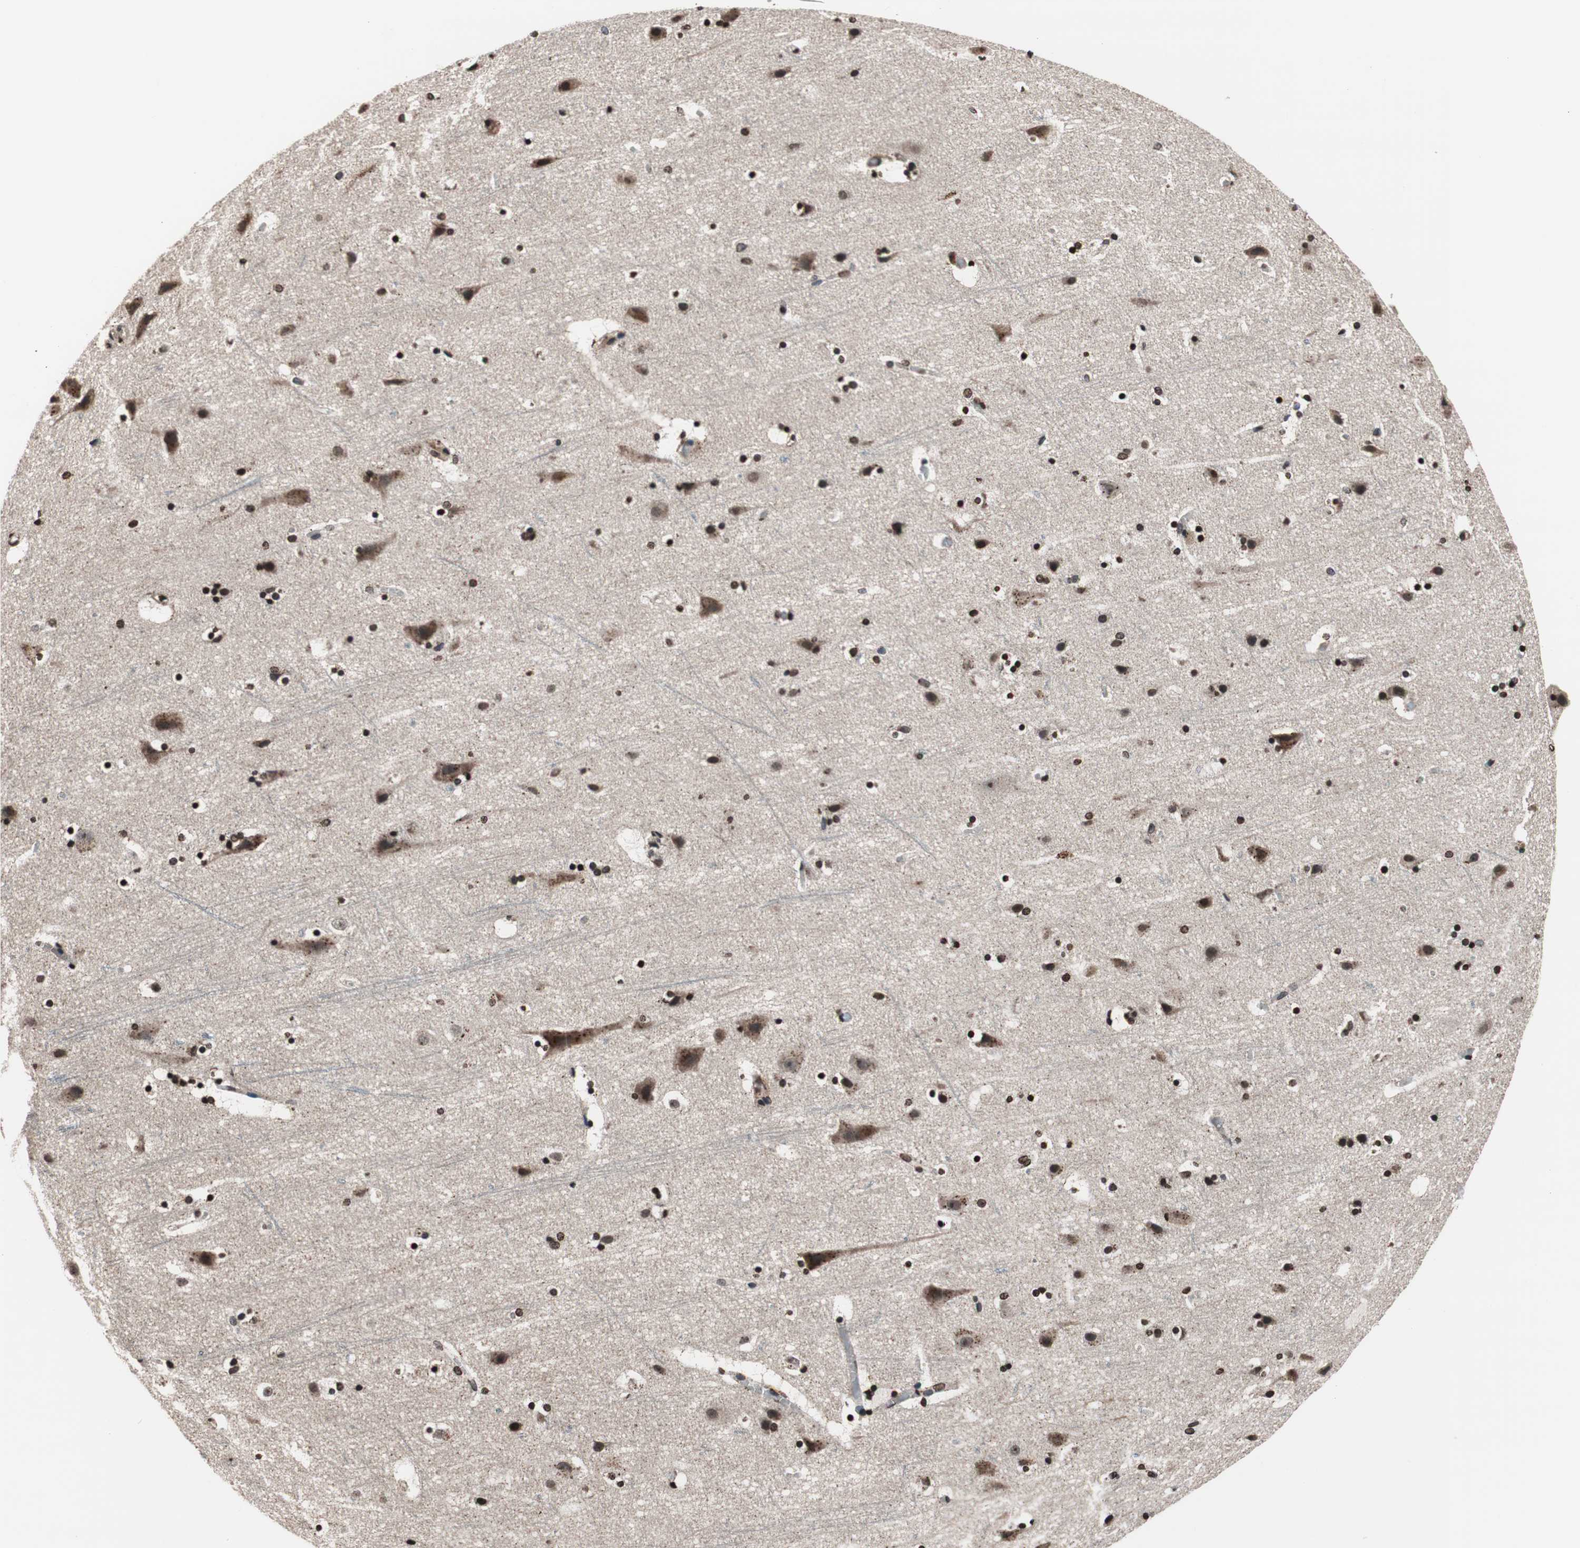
{"staining": {"intensity": "moderate", "quantity": "25%-75%", "location": "nuclear"}, "tissue": "cerebral cortex", "cell_type": "Endothelial cells", "image_type": "normal", "snomed": [{"axis": "morphology", "description": "Normal tissue, NOS"}, {"axis": "topography", "description": "Cerebral cortex"}], "caption": "The image shows a brown stain indicating the presence of a protein in the nuclear of endothelial cells in cerebral cortex.", "gene": "RFC1", "patient": {"sex": "male", "age": 45}}